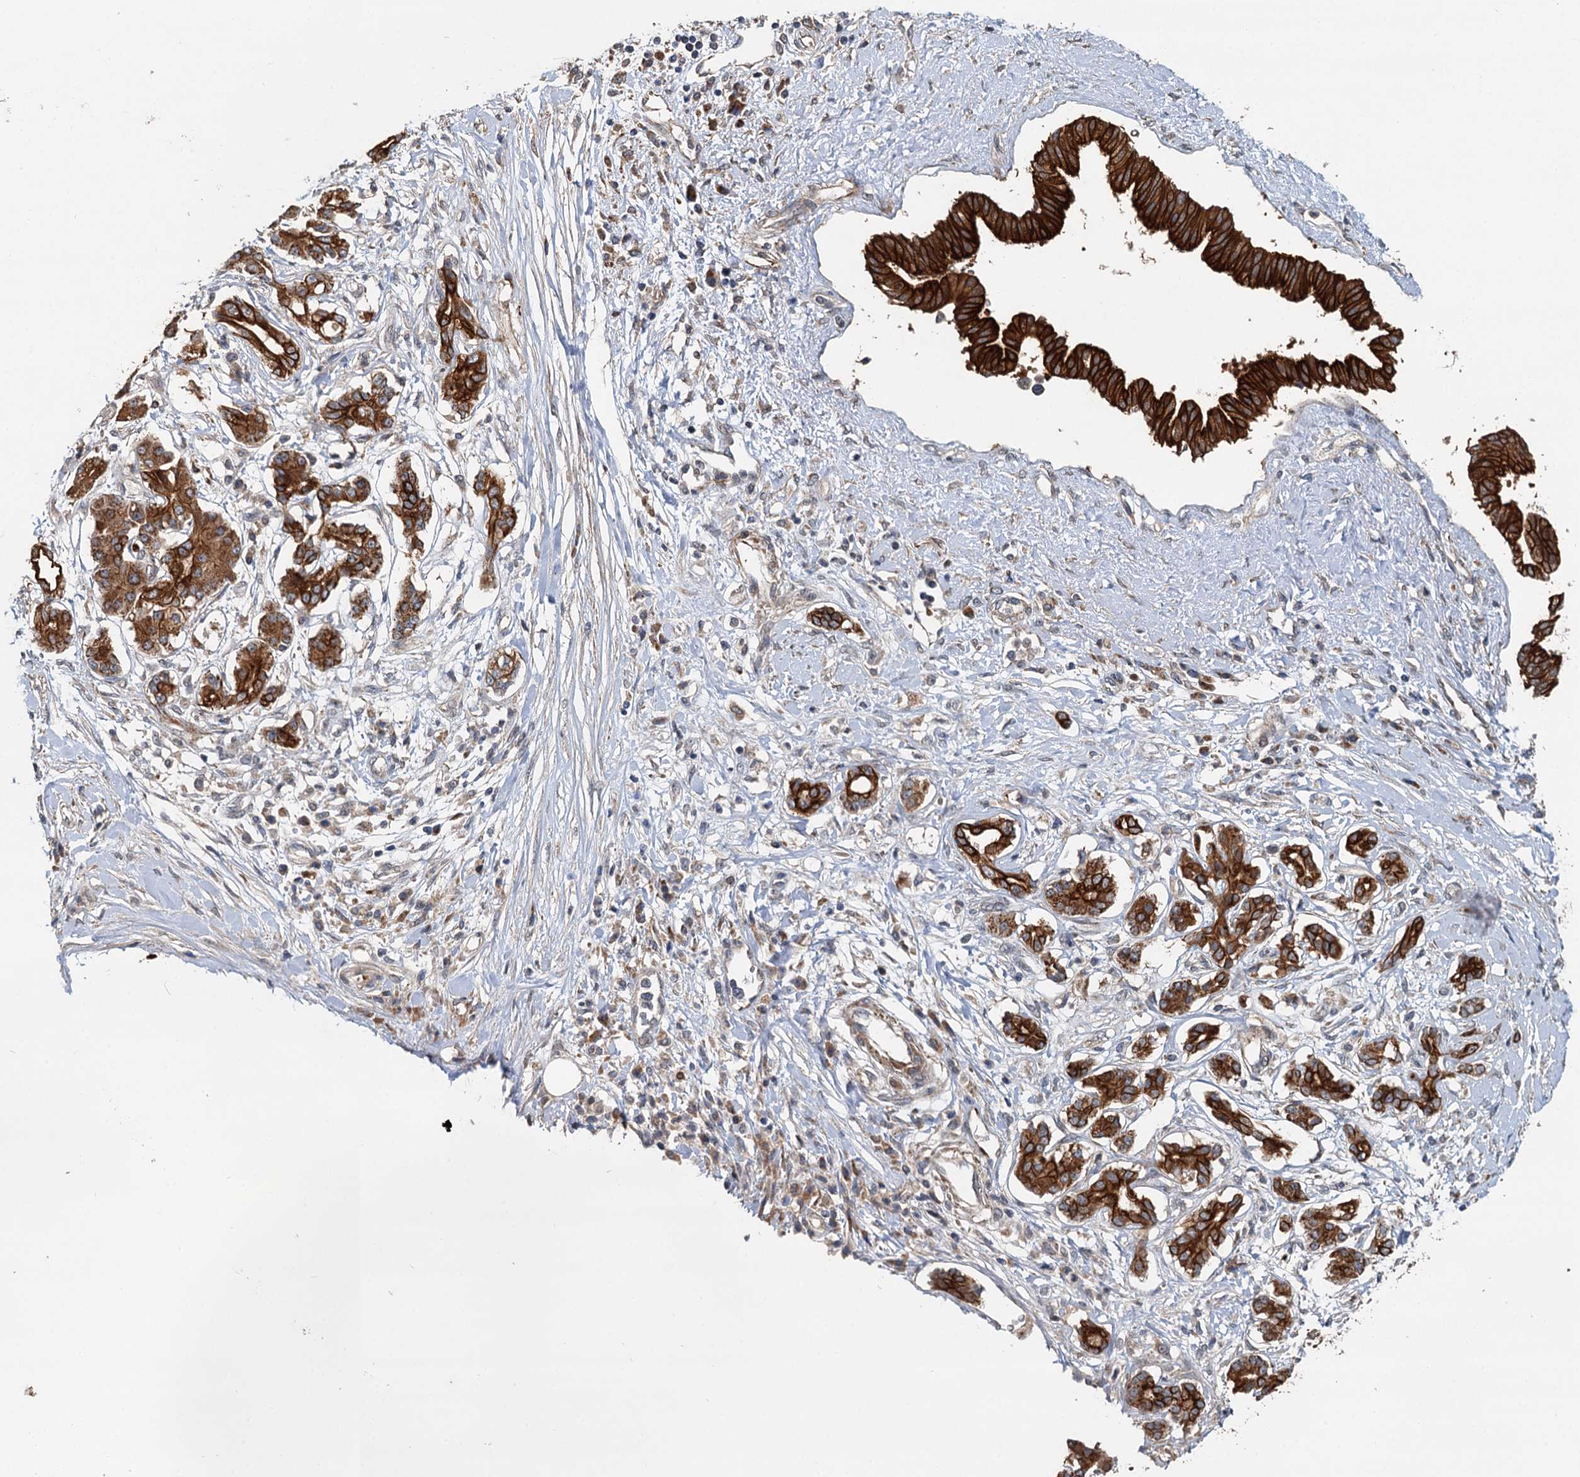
{"staining": {"intensity": "strong", "quantity": ">75%", "location": "cytoplasmic/membranous"}, "tissue": "pancreatic cancer", "cell_type": "Tumor cells", "image_type": "cancer", "snomed": [{"axis": "morphology", "description": "Inflammation, NOS"}, {"axis": "morphology", "description": "Adenocarcinoma, NOS"}, {"axis": "topography", "description": "Pancreas"}], "caption": "Protein positivity by immunohistochemistry displays strong cytoplasmic/membranous staining in approximately >75% of tumor cells in pancreatic cancer (adenocarcinoma).", "gene": "LRRK2", "patient": {"sex": "female", "age": 56}}